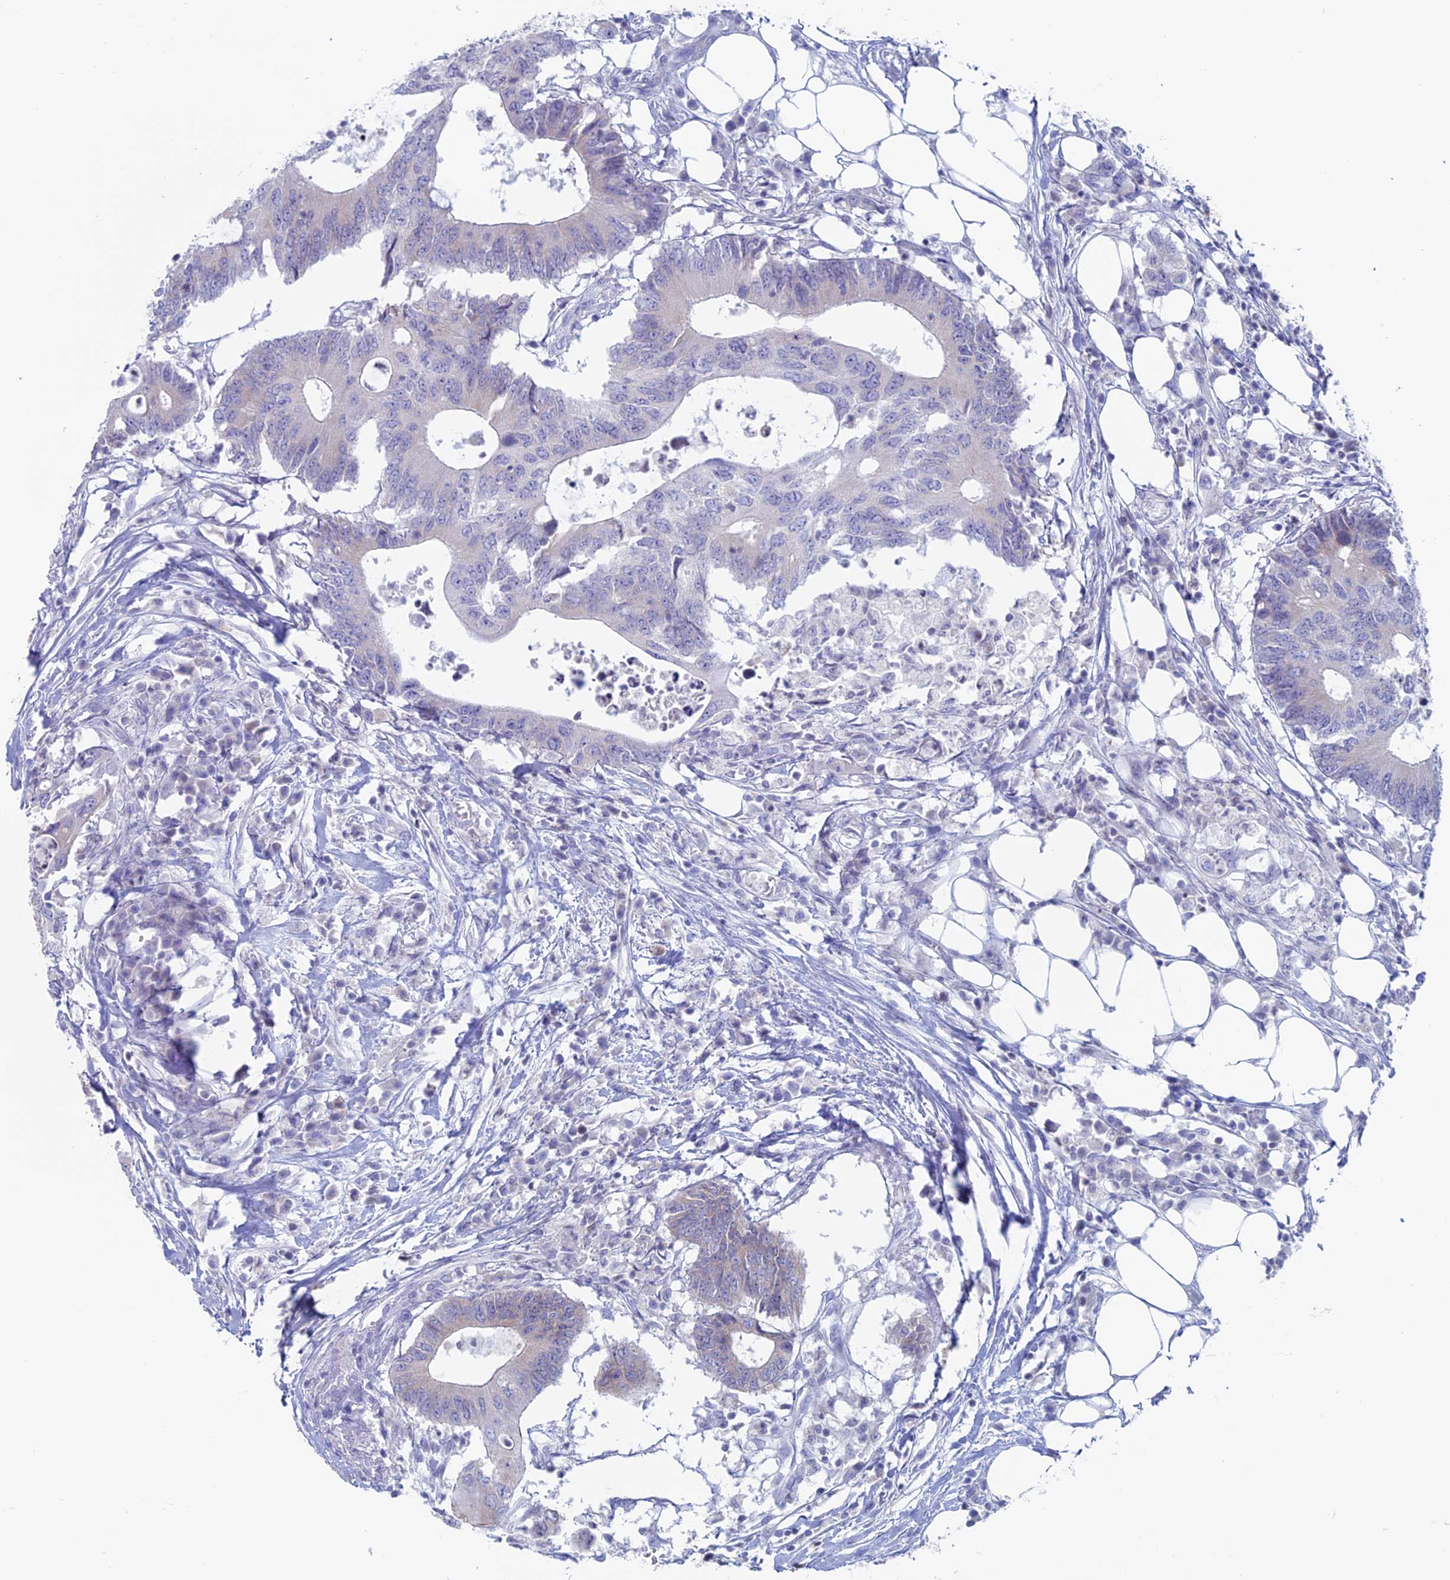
{"staining": {"intensity": "negative", "quantity": "none", "location": "none"}, "tissue": "colorectal cancer", "cell_type": "Tumor cells", "image_type": "cancer", "snomed": [{"axis": "morphology", "description": "Adenocarcinoma, NOS"}, {"axis": "topography", "description": "Colon"}], "caption": "This is an IHC histopathology image of human colorectal cancer. There is no expression in tumor cells.", "gene": "CERS6", "patient": {"sex": "male", "age": 71}}